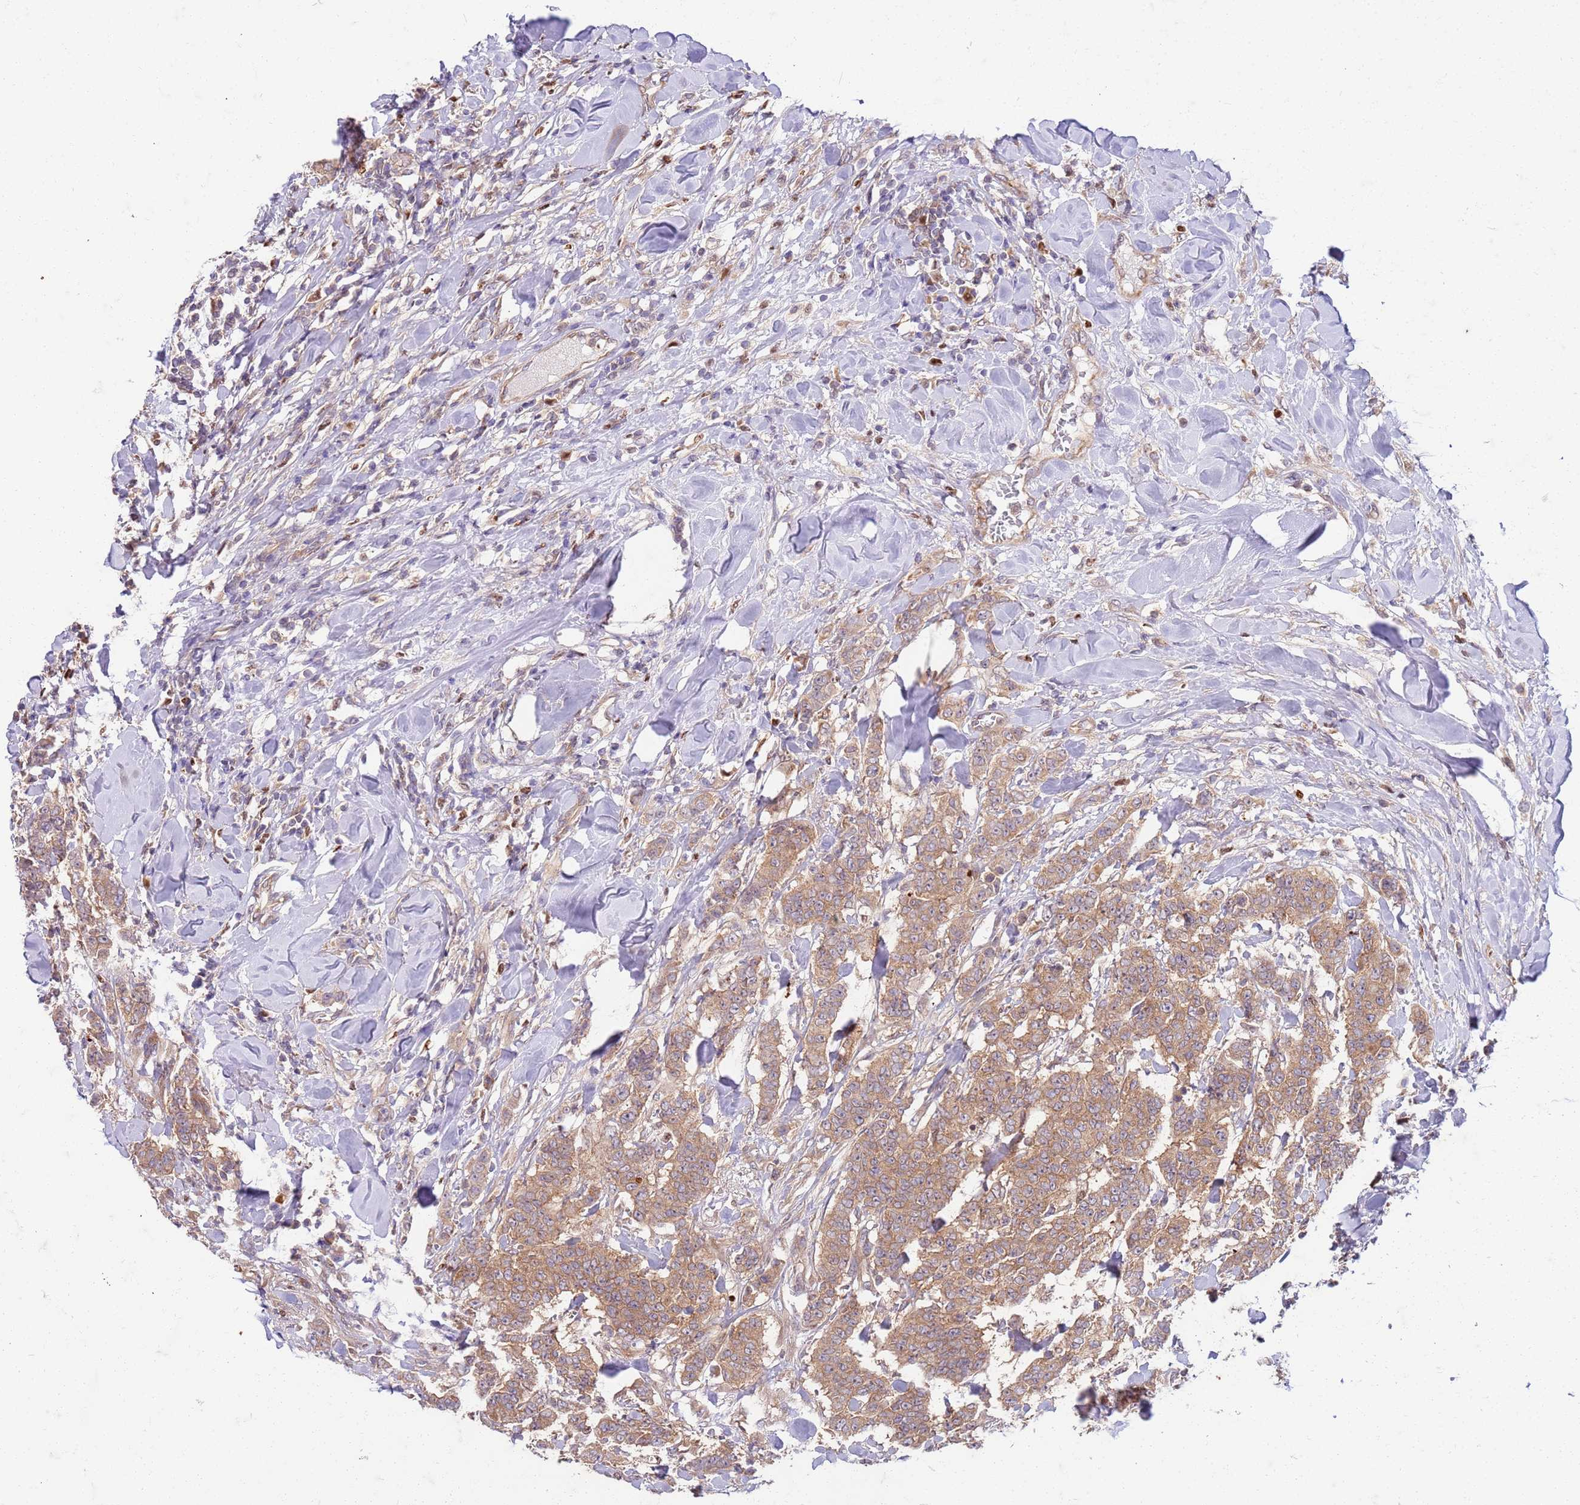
{"staining": {"intensity": "moderate", "quantity": ">75%", "location": "cytoplasmic/membranous"}, "tissue": "breast cancer", "cell_type": "Tumor cells", "image_type": "cancer", "snomed": [{"axis": "morphology", "description": "Duct carcinoma"}, {"axis": "topography", "description": "Breast"}], "caption": "A medium amount of moderate cytoplasmic/membranous positivity is present in about >75% of tumor cells in breast cancer tissue.", "gene": "OSBP", "patient": {"sex": "female", "age": 40}}